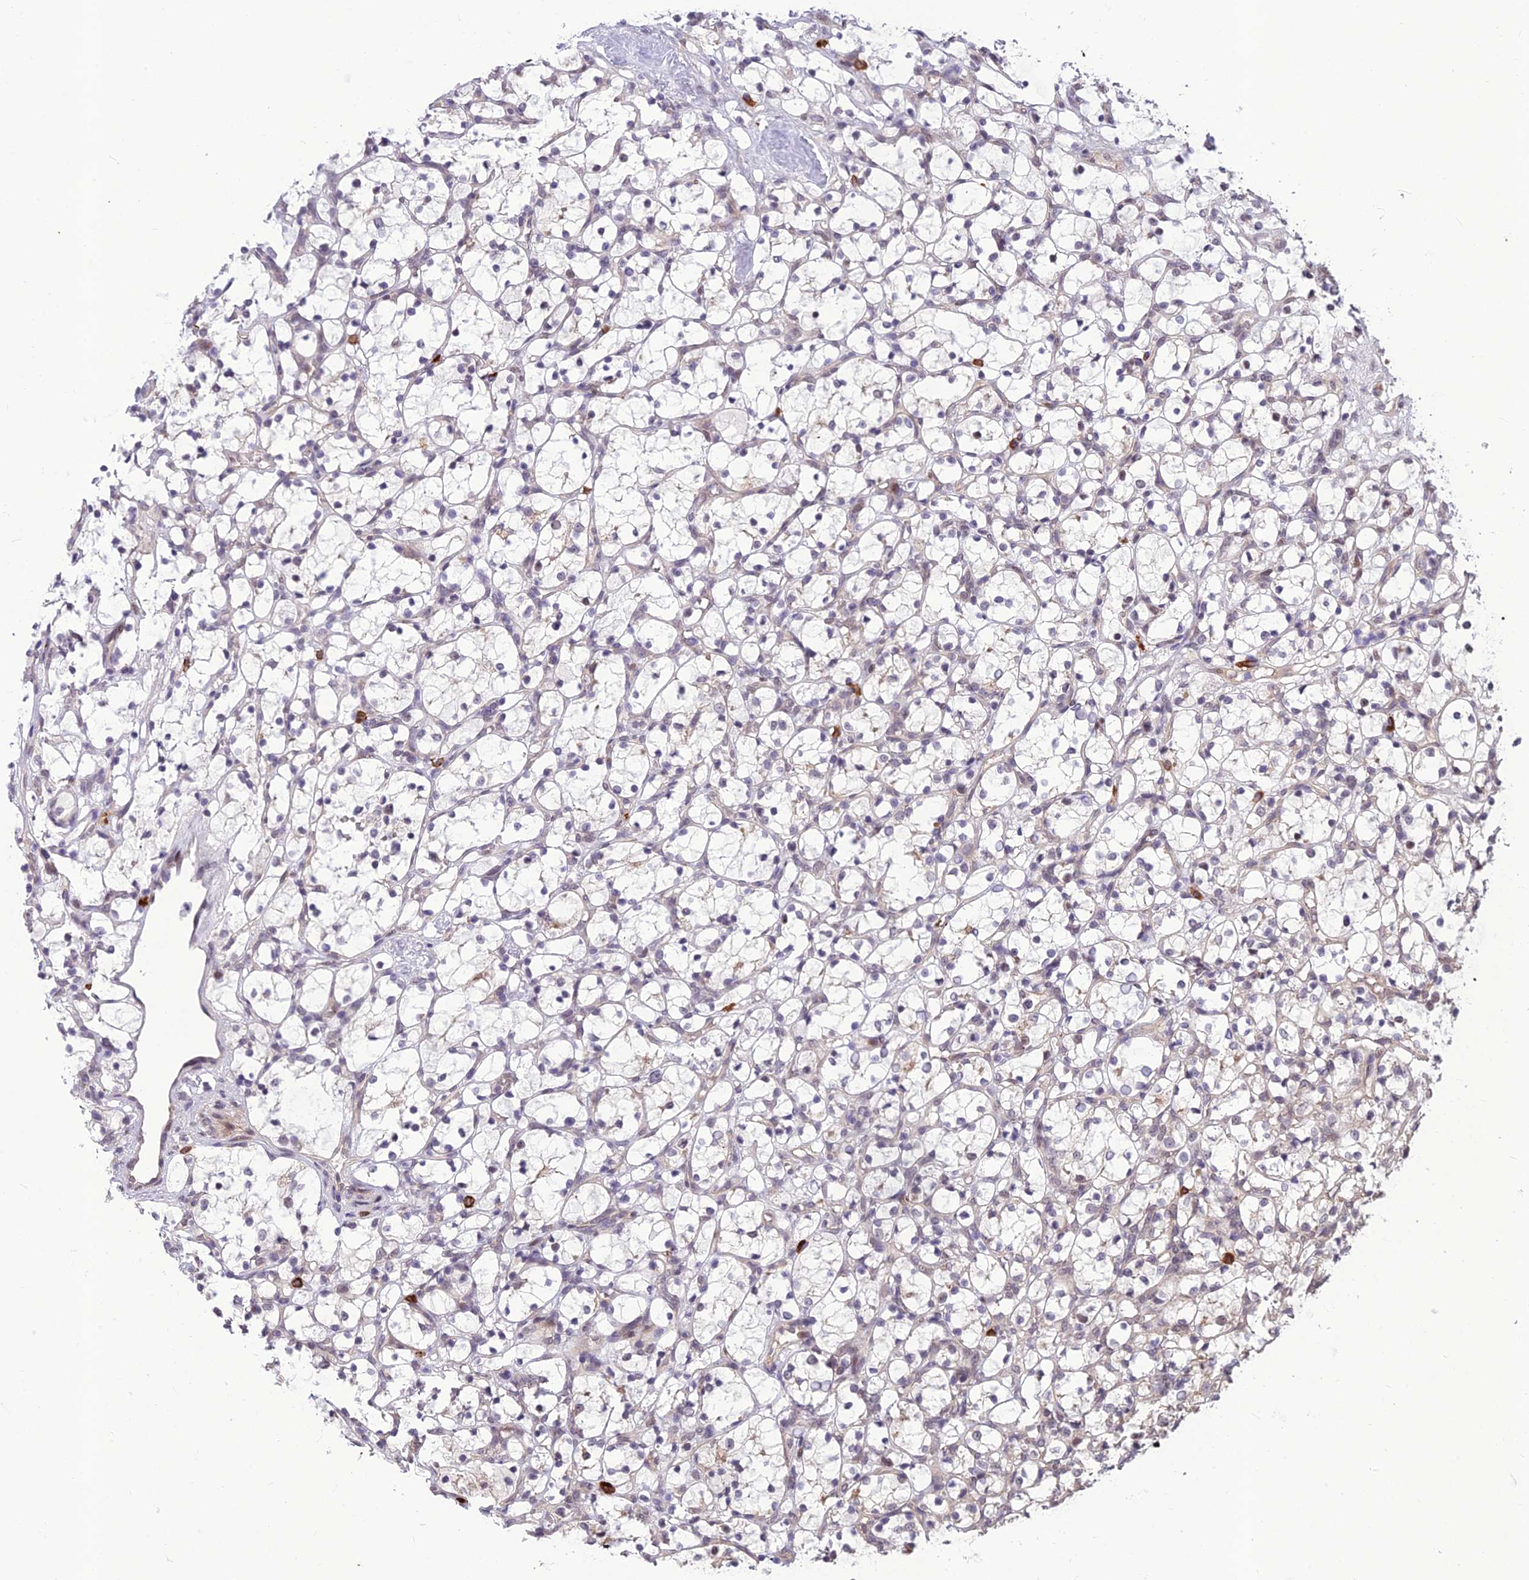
{"staining": {"intensity": "negative", "quantity": "none", "location": "none"}, "tissue": "renal cancer", "cell_type": "Tumor cells", "image_type": "cancer", "snomed": [{"axis": "morphology", "description": "Adenocarcinoma, NOS"}, {"axis": "topography", "description": "Kidney"}], "caption": "Photomicrograph shows no significant protein expression in tumor cells of renal adenocarcinoma. (Brightfield microscopy of DAB (3,3'-diaminobenzidine) immunohistochemistry (IHC) at high magnification).", "gene": "FBRS", "patient": {"sex": "female", "age": 69}}